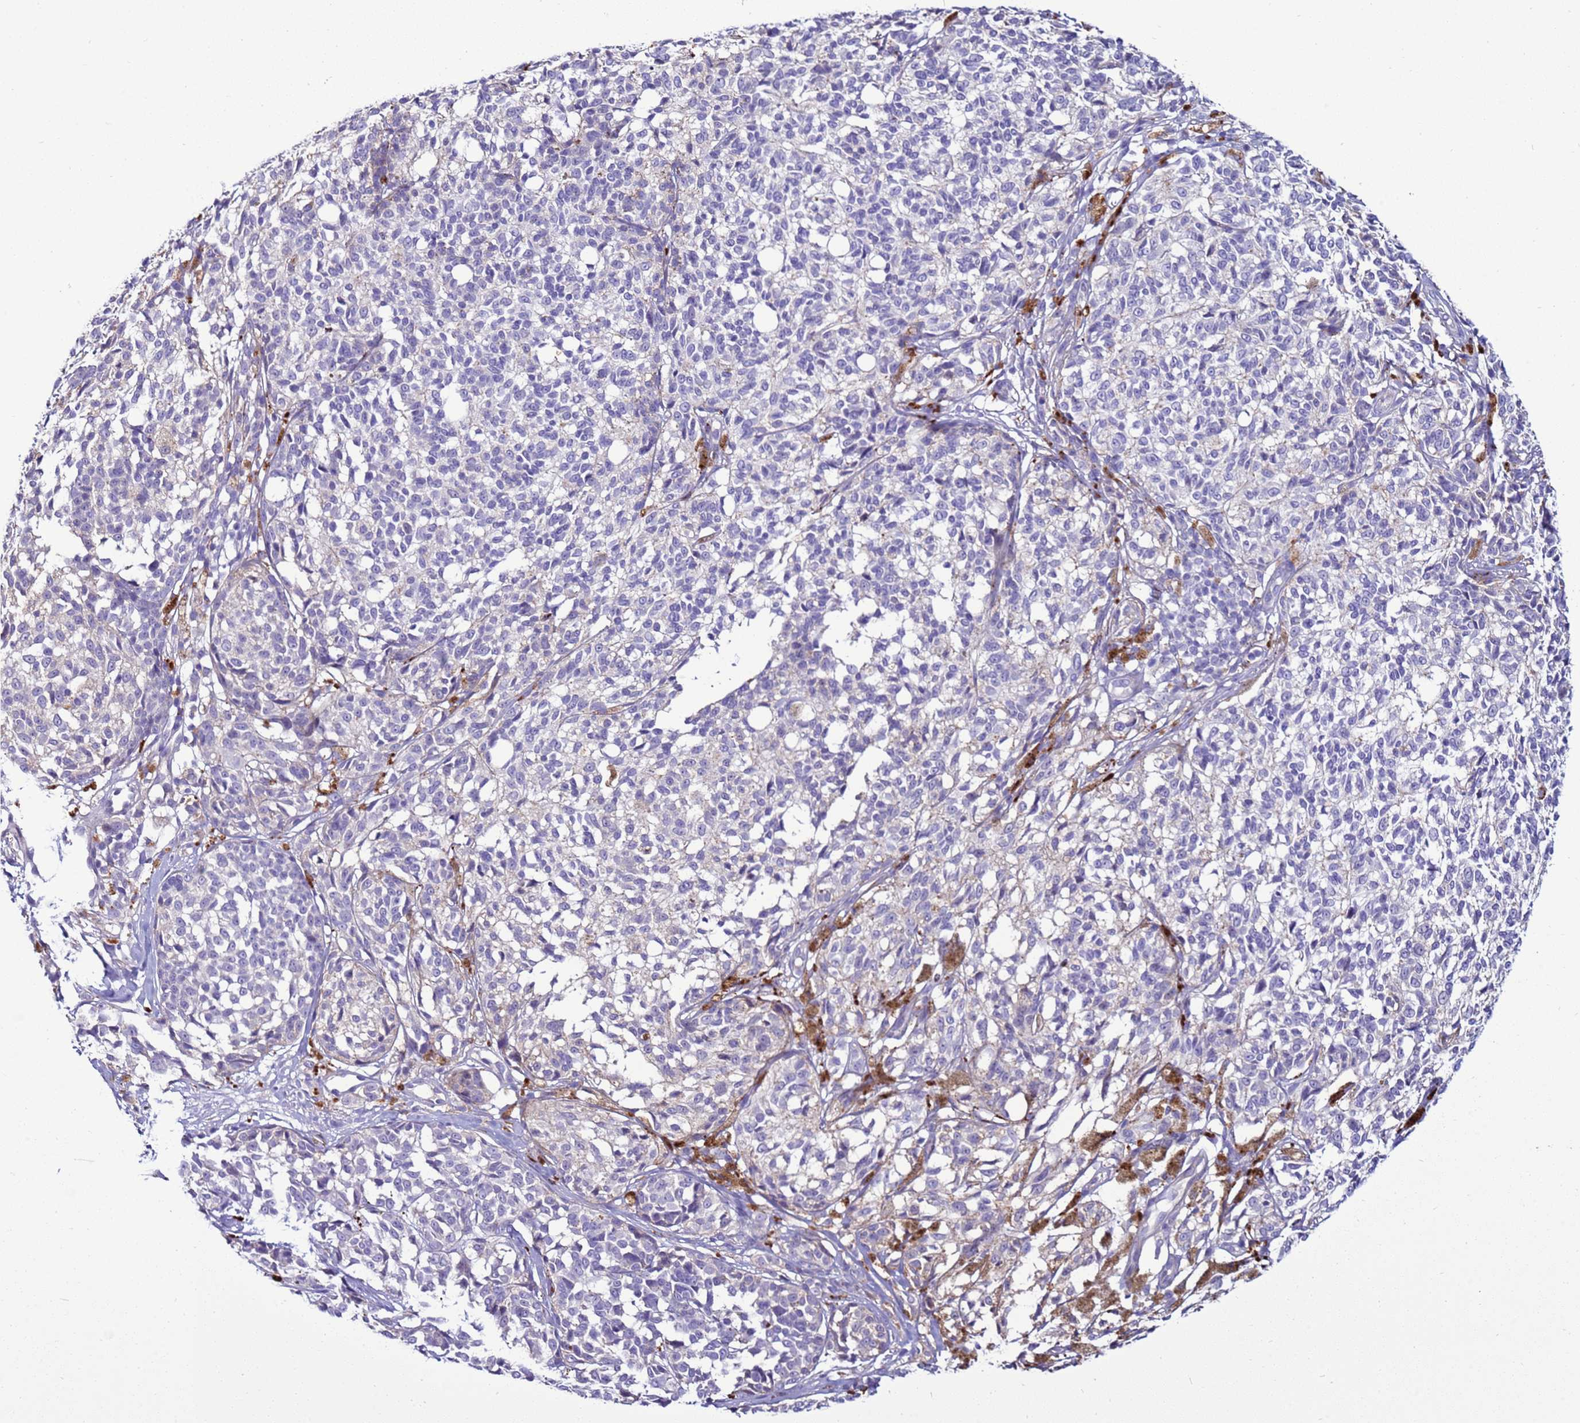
{"staining": {"intensity": "weak", "quantity": "25%-75%", "location": "cytoplasmic/membranous"}, "tissue": "melanoma", "cell_type": "Tumor cells", "image_type": "cancer", "snomed": [{"axis": "morphology", "description": "Malignant melanoma, NOS"}, {"axis": "topography", "description": "Skin of upper extremity"}], "caption": "Malignant melanoma stained with a protein marker shows weak staining in tumor cells.", "gene": "NAT2", "patient": {"sex": "male", "age": 40}}